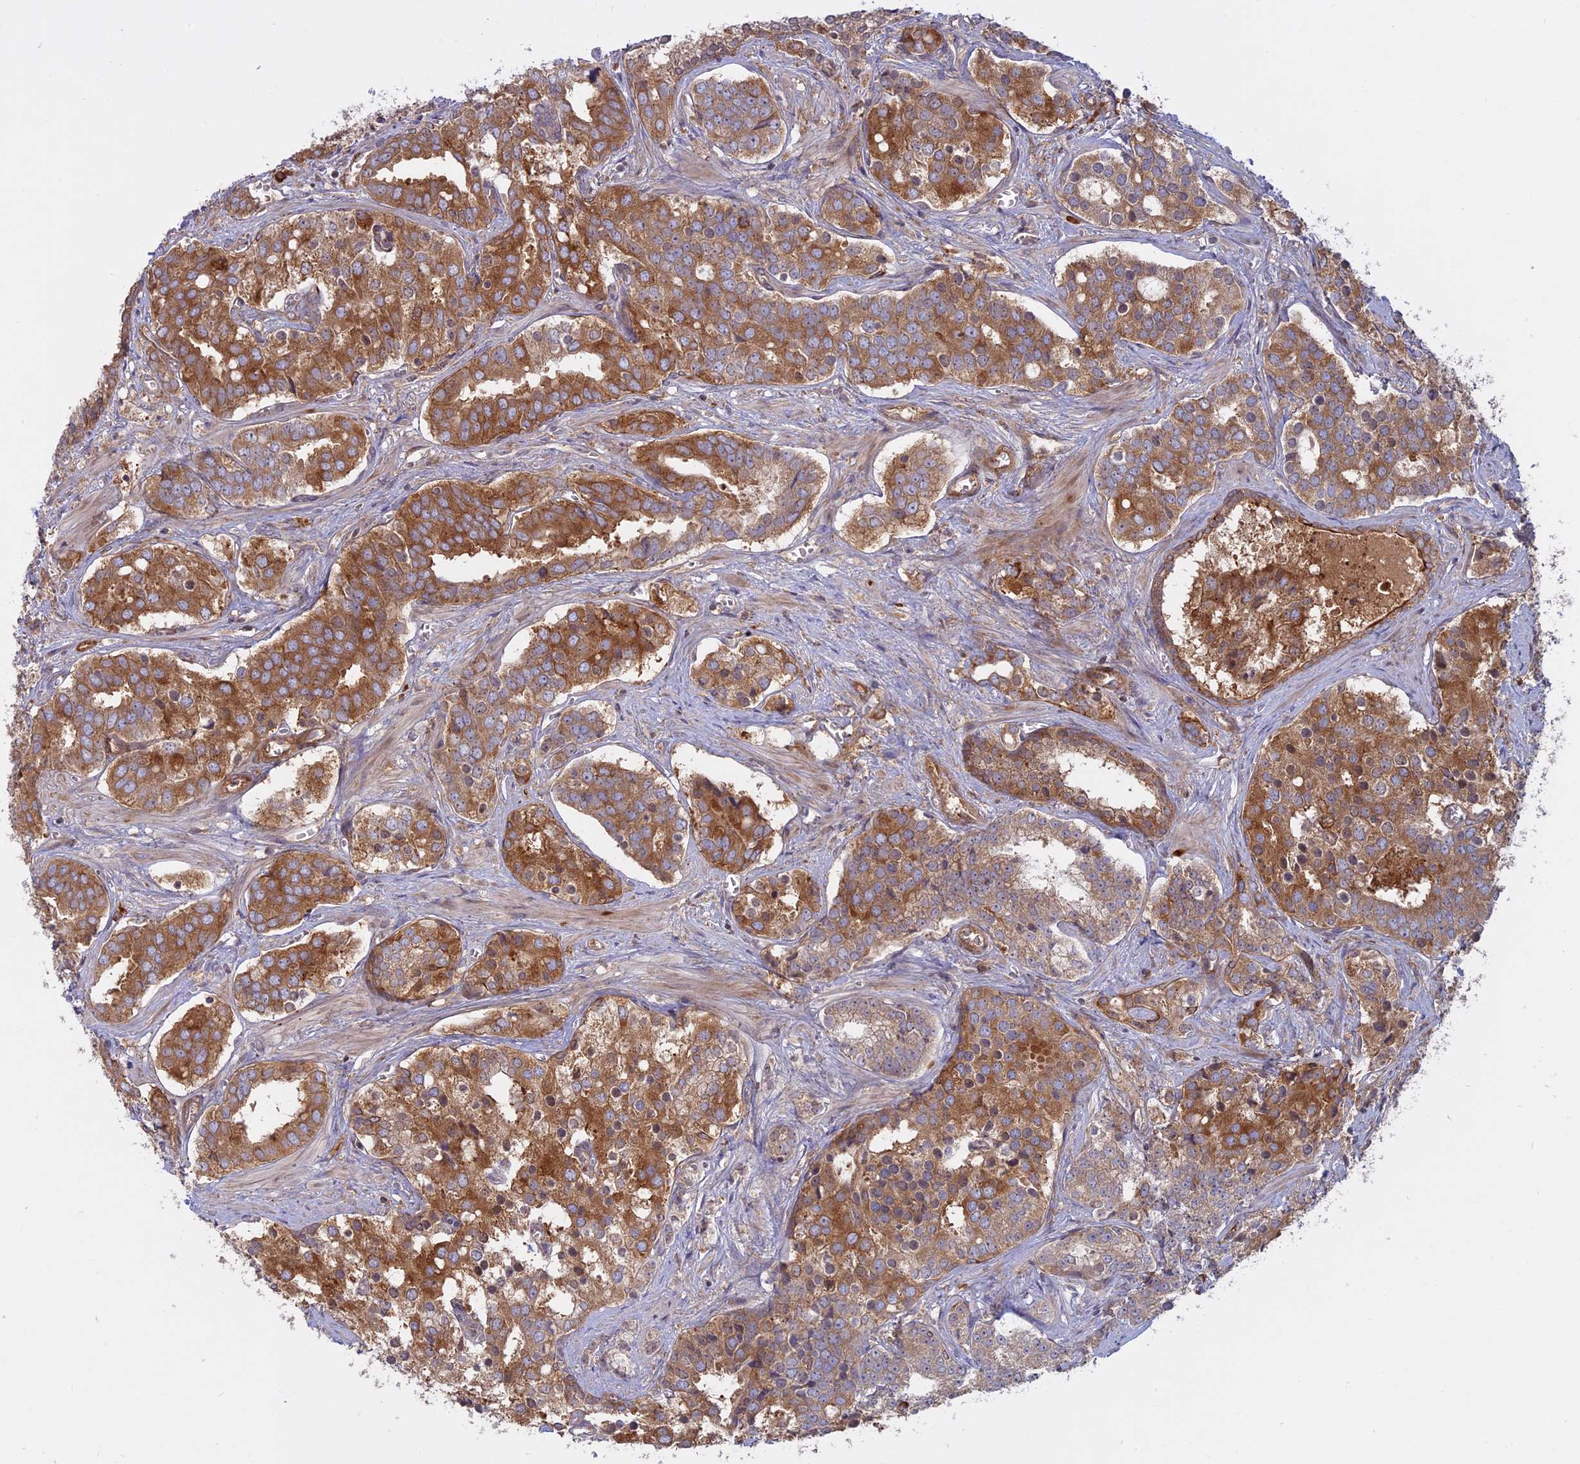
{"staining": {"intensity": "moderate", "quantity": ">75%", "location": "cytoplasmic/membranous"}, "tissue": "prostate cancer", "cell_type": "Tumor cells", "image_type": "cancer", "snomed": [{"axis": "morphology", "description": "Adenocarcinoma, High grade"}, {"axis": "topography", "description": "Prostate"}], "caption": "Human prostate cancer stained for a protein (brown) demonstrates moderate cytoplasmic/membranous positive staining in about >75% of tumor cells.", "gene": "TMEM208", "patient": {"sex": "male", "age": 67}}